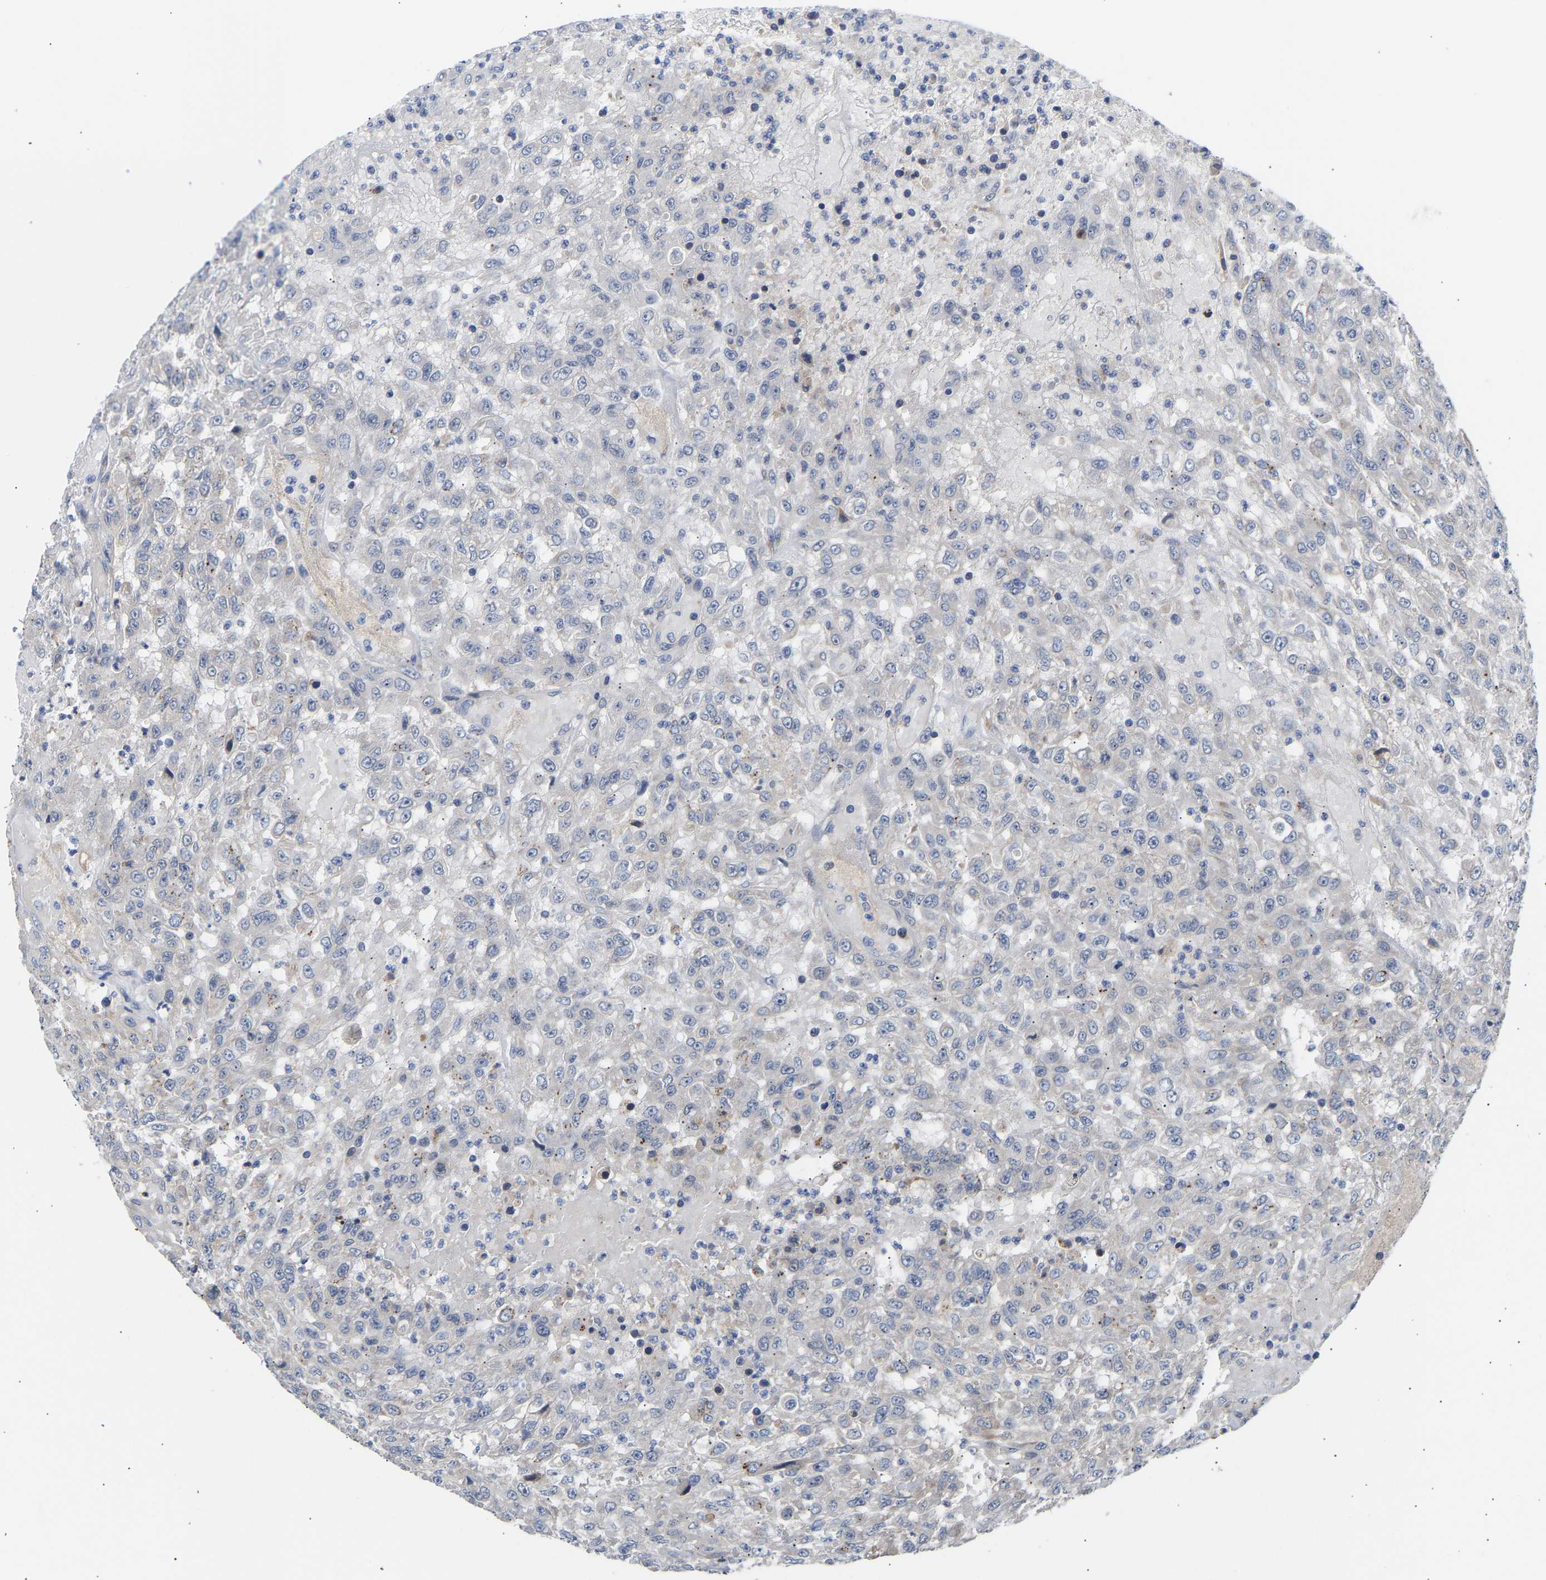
{"staining": {"intensity": "negative", "quantity": "none", "location": "none"}, "tissue": "urothelial cancer", "cell_type": "Tumor cells", "image_type": "cancer", "snomed": [{"axis": "morphology", "description": "Urothelial carcinoma, High grade"}, {"axis": "topography", "description": "Urinary bladder"}], "caption": "This is an immunohistochemistry (IHC) image of urothelial carcinoma (high-grade). There is no staining in tumor cells.", "gene": "KASH5", "patient": {"sex": "male", "age": 46}}